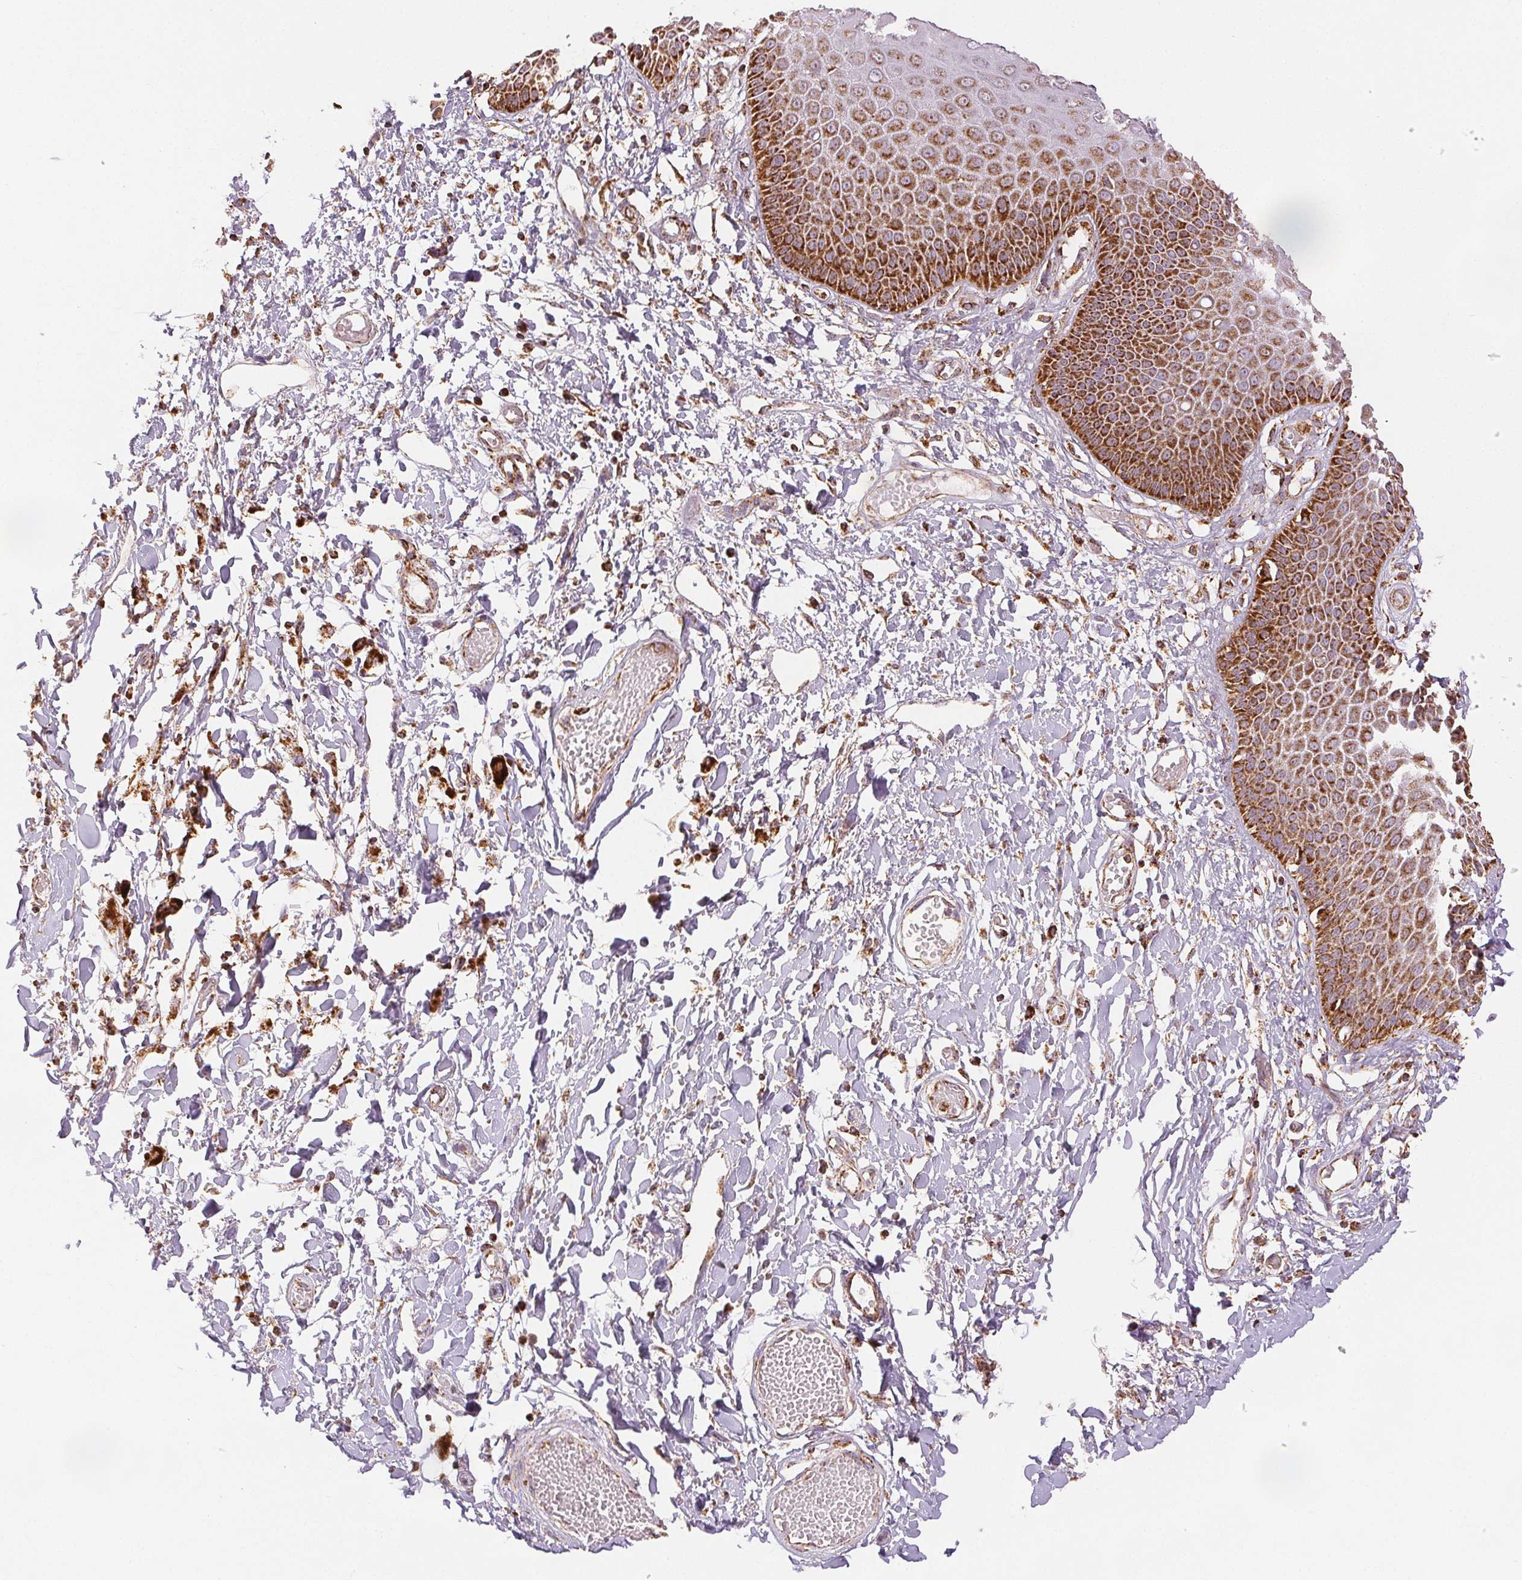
{"staining": {"intensity": "strong", "quantity": ">75%", "location": "cytoplasmic/membranous"}, "tissue": "skin", "cell_type": "Epidermal cells", "image_type": "normal", "snomed": [{"axis": "morphology", "description": "Normal tissue, NOS"}, {"axis": "topography", "description": "Anal"}, {"axis": "topography", "description": "Peripheral nerve tissue"}], "caption": "DAB (3,3'-diaminobenzidine) immunohistochemical staining of unremarkable skin demonstrates strong cytoplasmic/membranous protein expression in approximately >75% of epidermal cells.", "gene": "SDHB", "patient": {"sex": "male", "age": 78}}